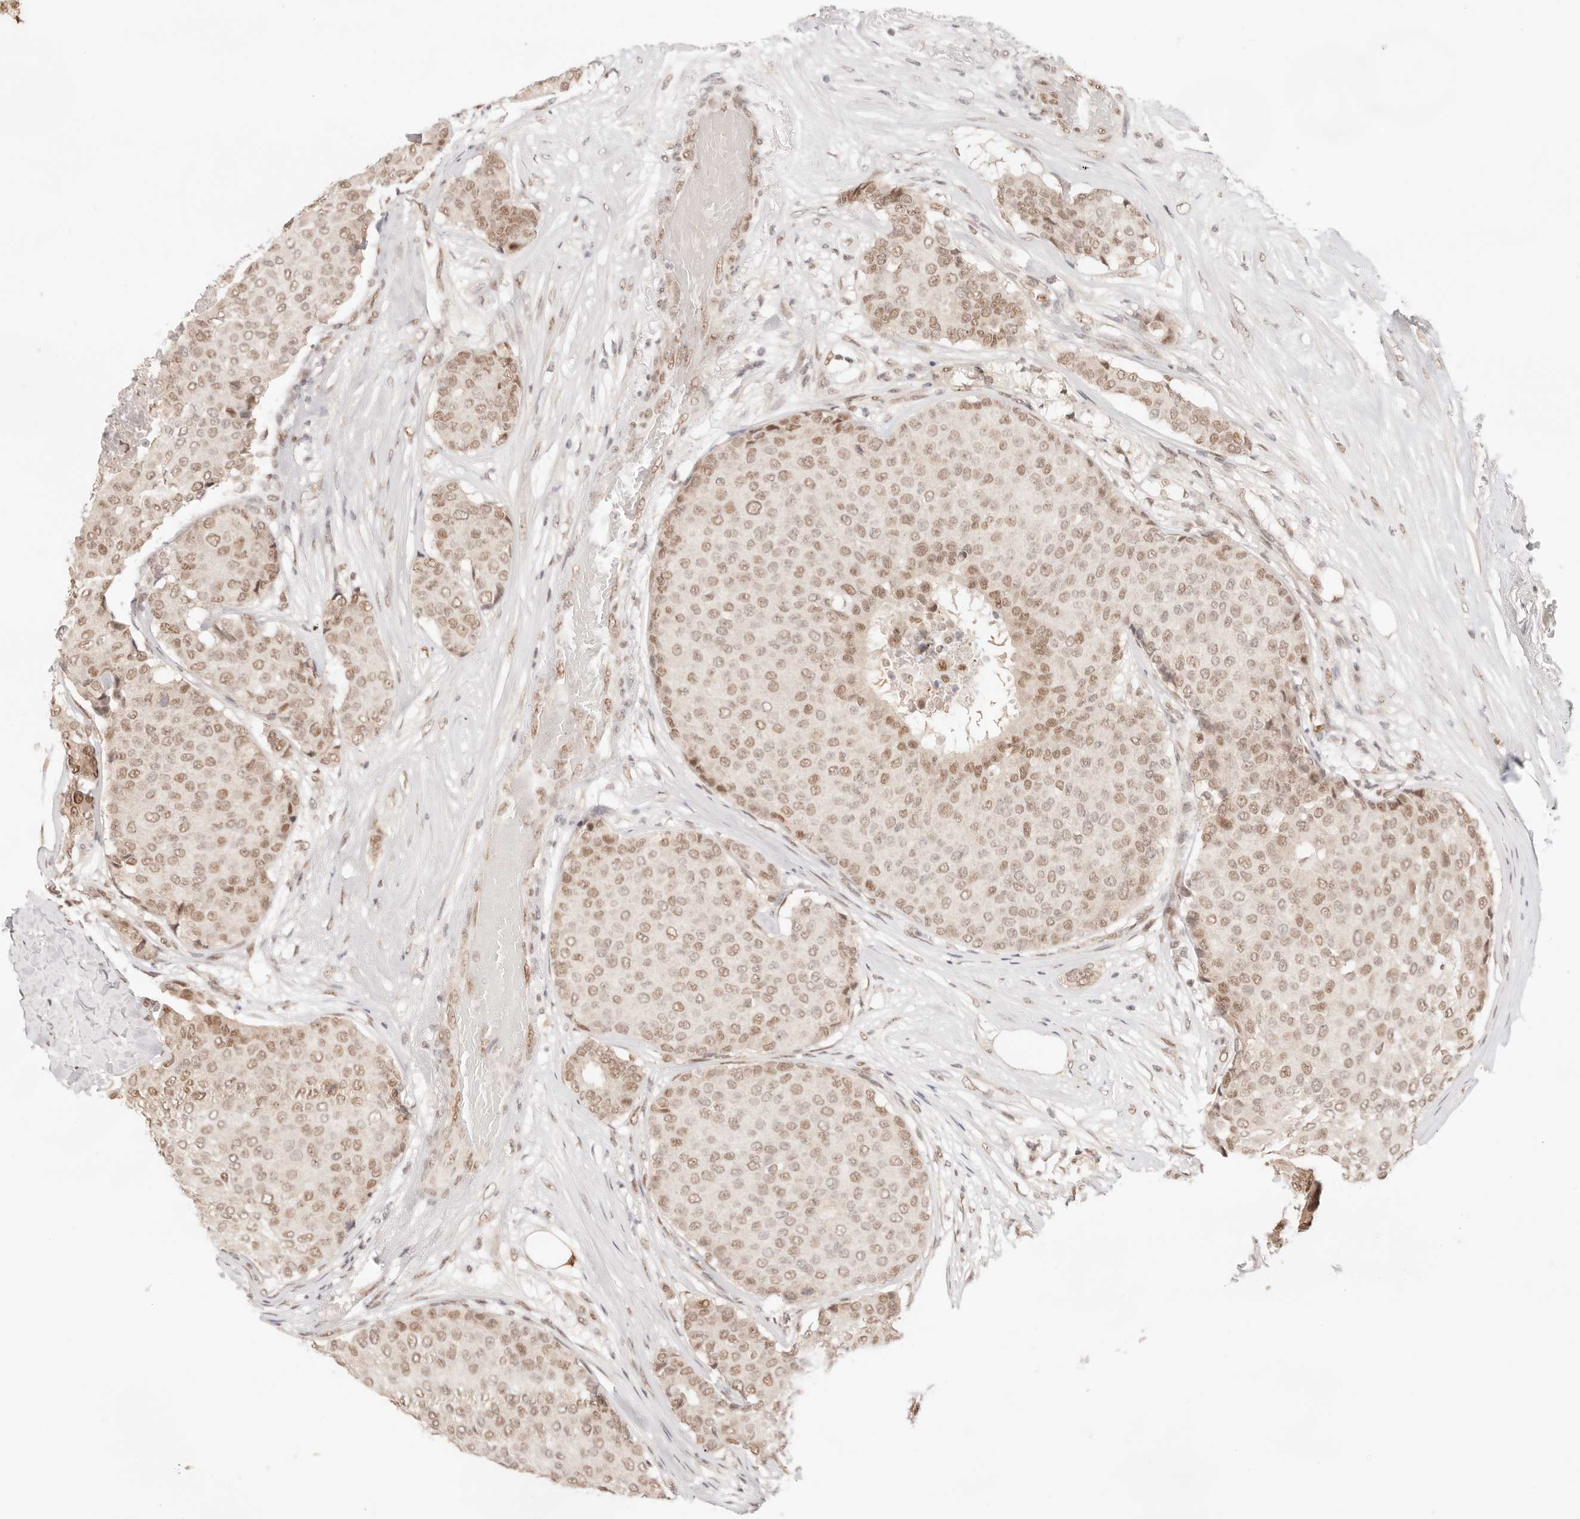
{"staining": {"intensity": "moderate", "quantity": ">75%", "location": "nuclear"}, "tissue": "breast cancer", "cell_type": "Tumor cells", "image_type": "cancer", "snomed": [{"axis": "morphology", "description": "Duct carcinoma"}, {"axis": "topography", "description": "Breast"}], "caption": "Protein expression analysis of human breast cancer (intraductal carcinoma) reveals moderate nuclear expression in about >75% of tumor cells.", "gene": "GTF2E2", "patient": {"sex": "female", "age": 75}}